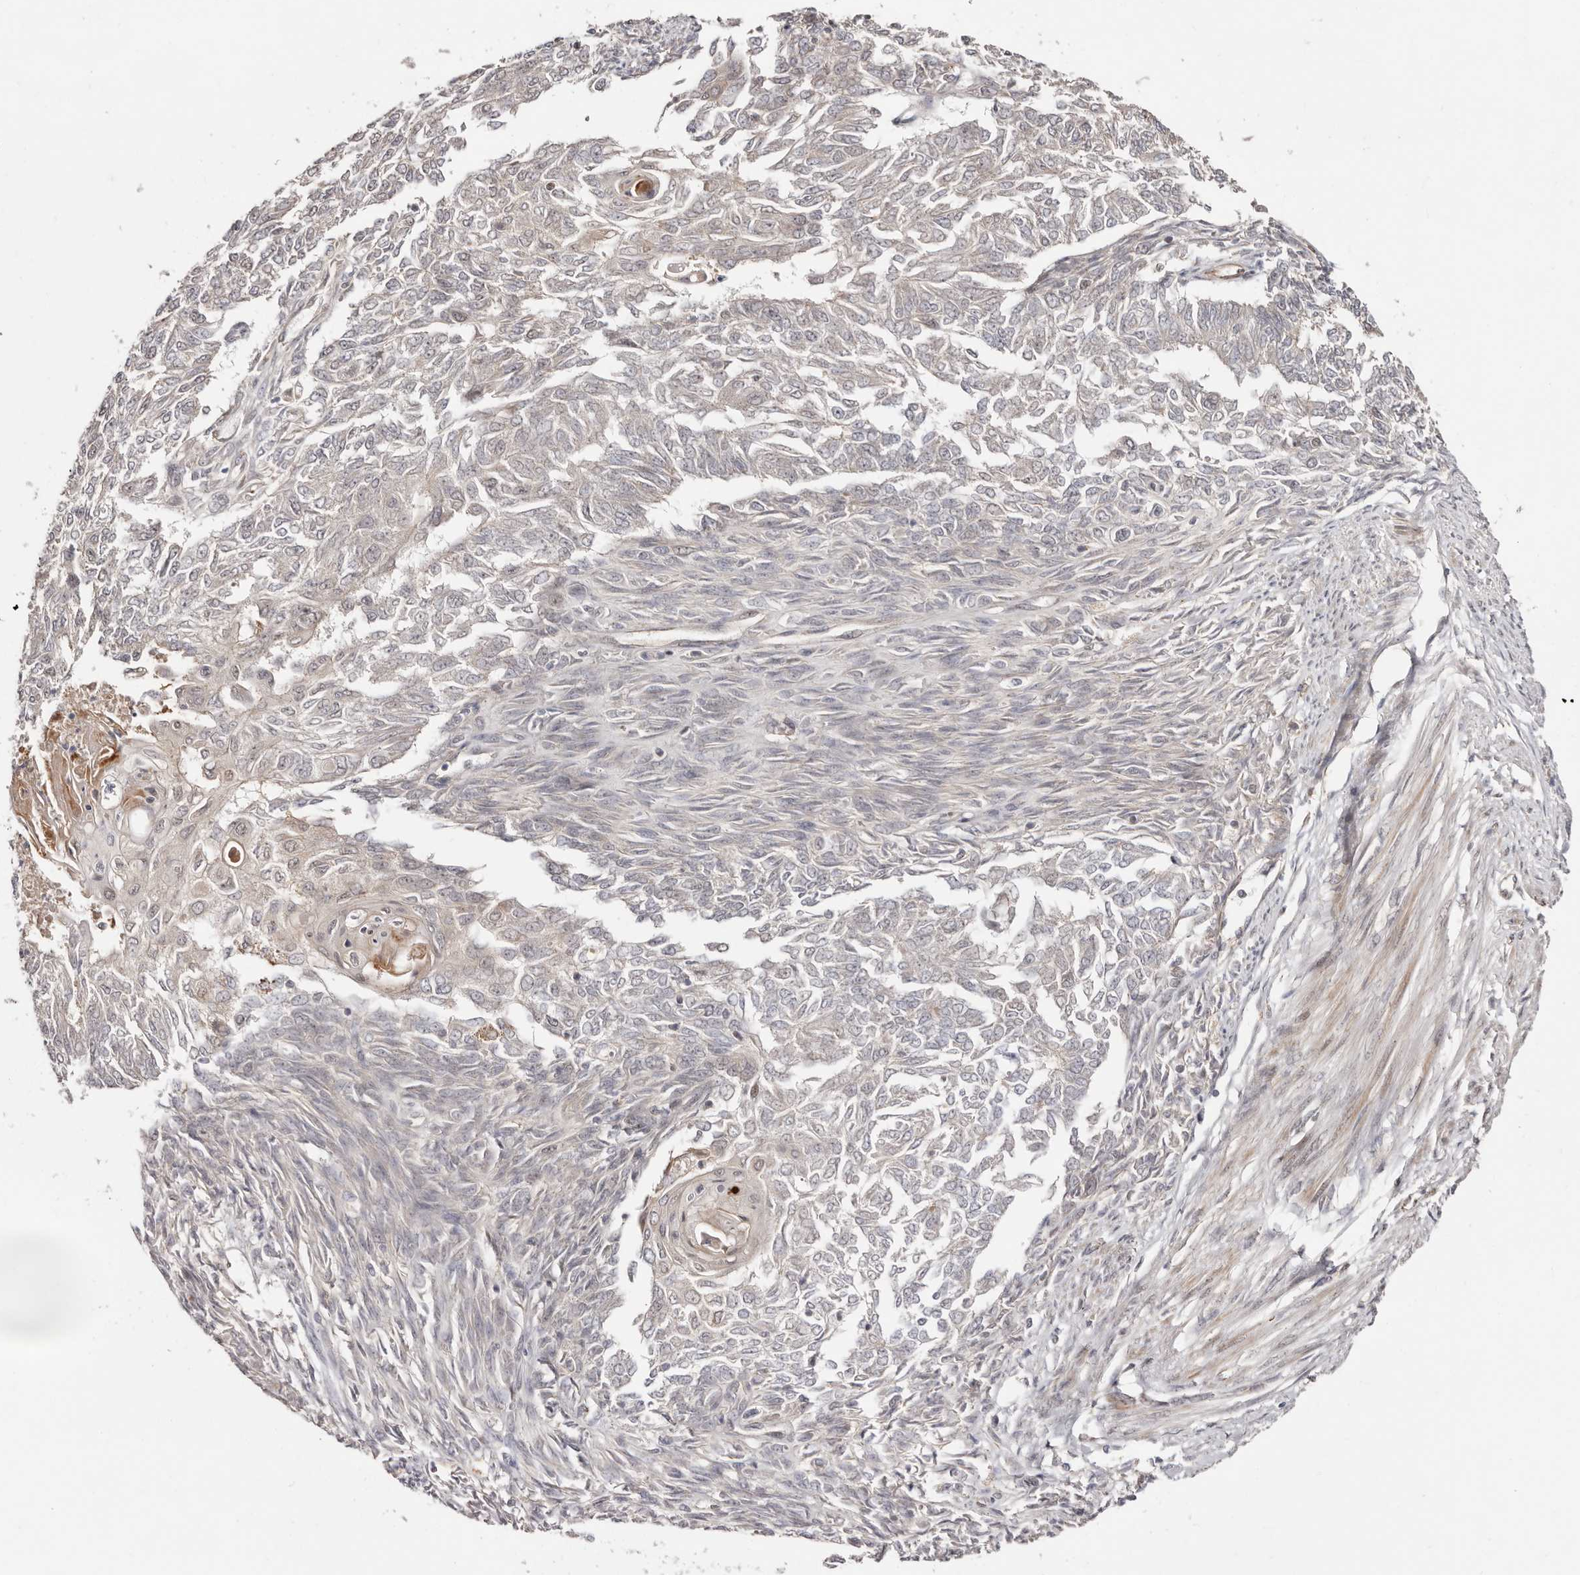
{"staining": {"intensity": "negative", "quantity": "none", "location": "none"}, "tissue": "endometrial cancer", "cell_type": "Tumor cells", "image_type": "cancer", "snomed": [{"axis": "morphology", "description": "Adenocarcinoma, NOS"}, {"axis": "topography", "description": "Endometrium"}], "caption": "The histopathology image exhibits no staining of tumor cells in endometrial cancer (adenocarcinoma).", "gene": "EGR3", "patient": {"sex": "female", "age": 32}}